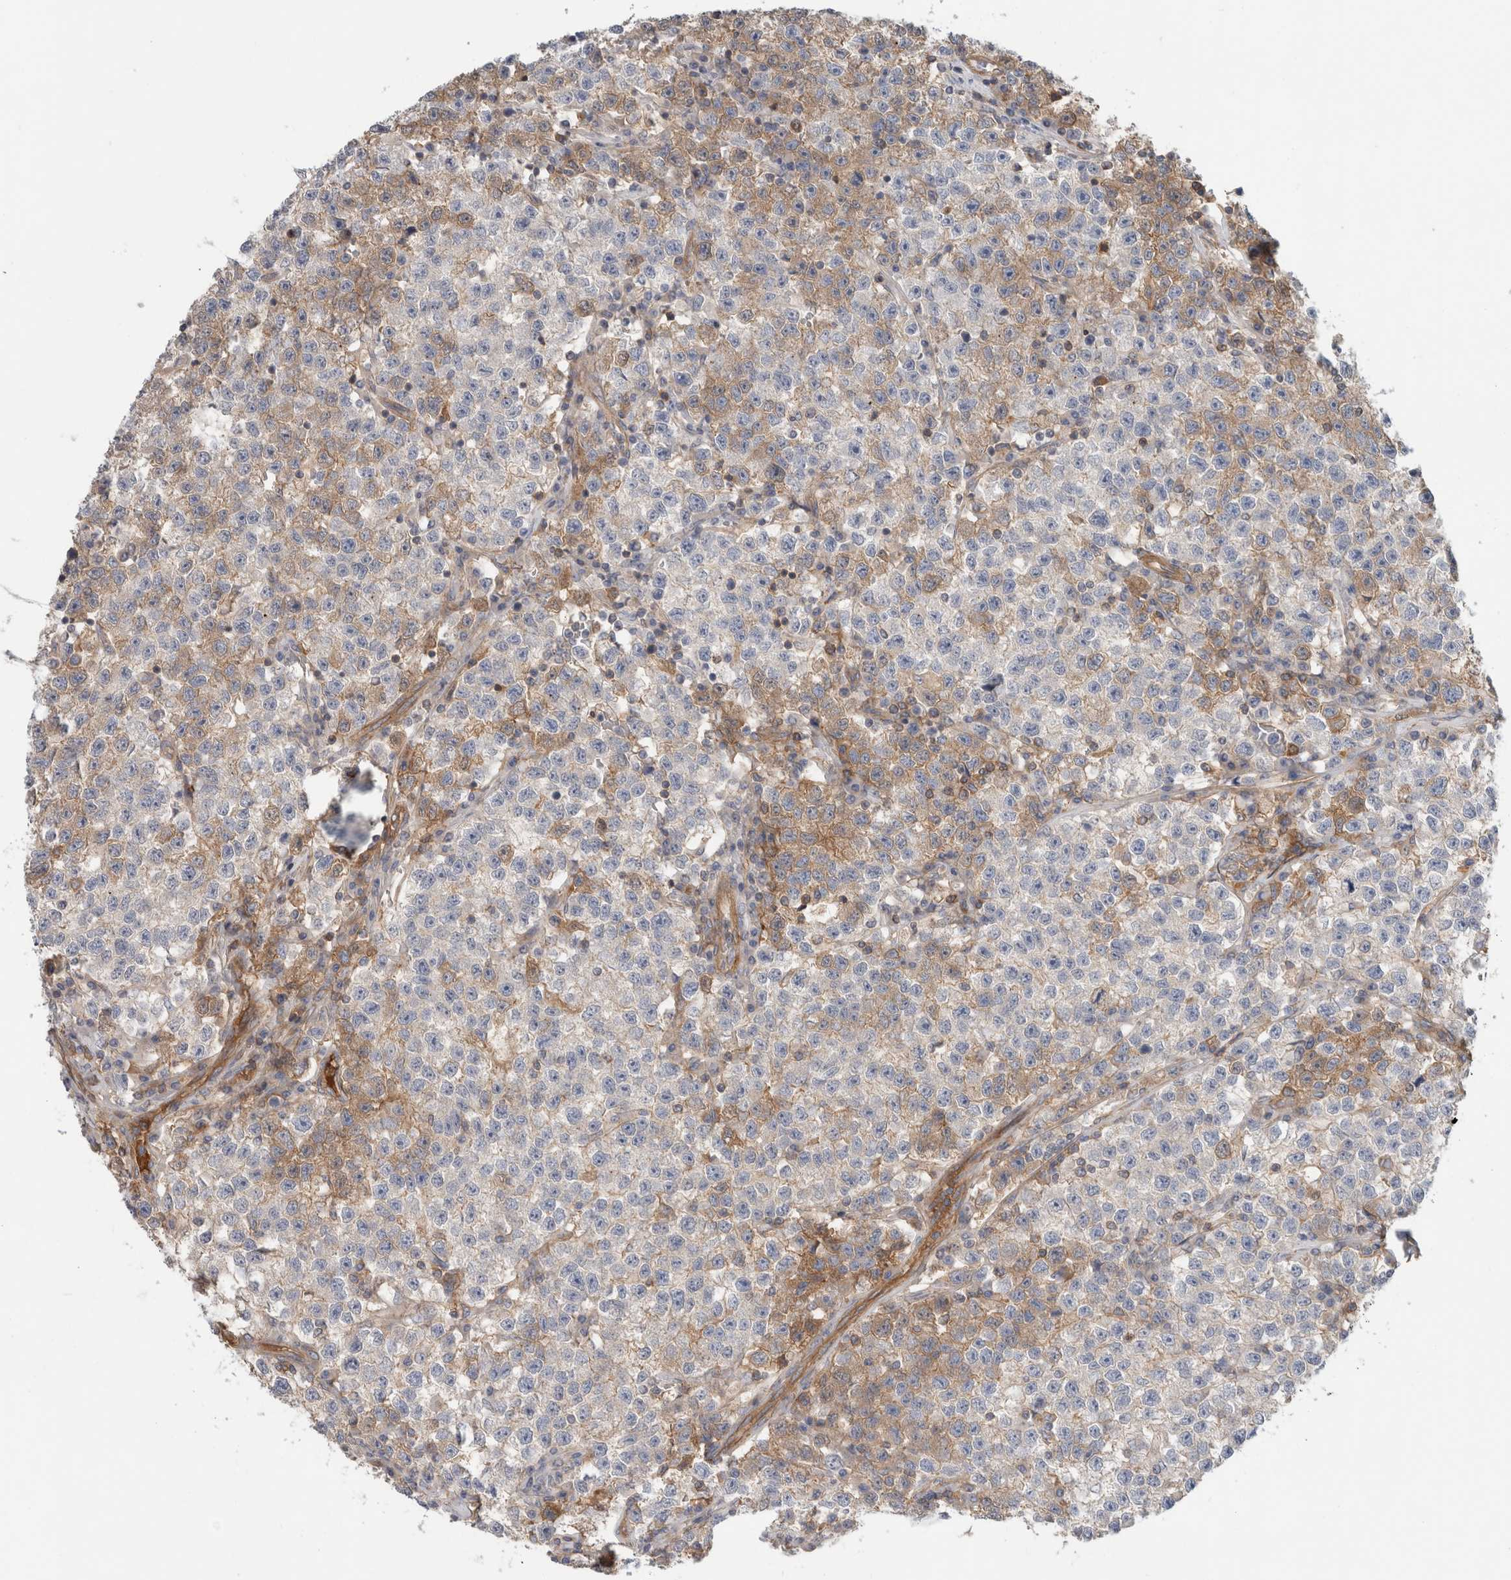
{"staining": {"intensity": "weak", "quantity": "<25%", "location": "cytoplasmic/membranous"}, "tissue": "testis cancer", "cell_type": "Tumor cells", "image_type": "cancer", "snomed": [{"axis": "morphology", "description": "Seminoma, NOS"}, {"axis": "topography", "description": "Testis"}], "caption": "This is a histopathology image of immunohistochemistry (IHC) staining of testis cancer, which shows no expression in tumor cells.", "gene": "CFI", "patient": {"sex": "male", "age": 22}}